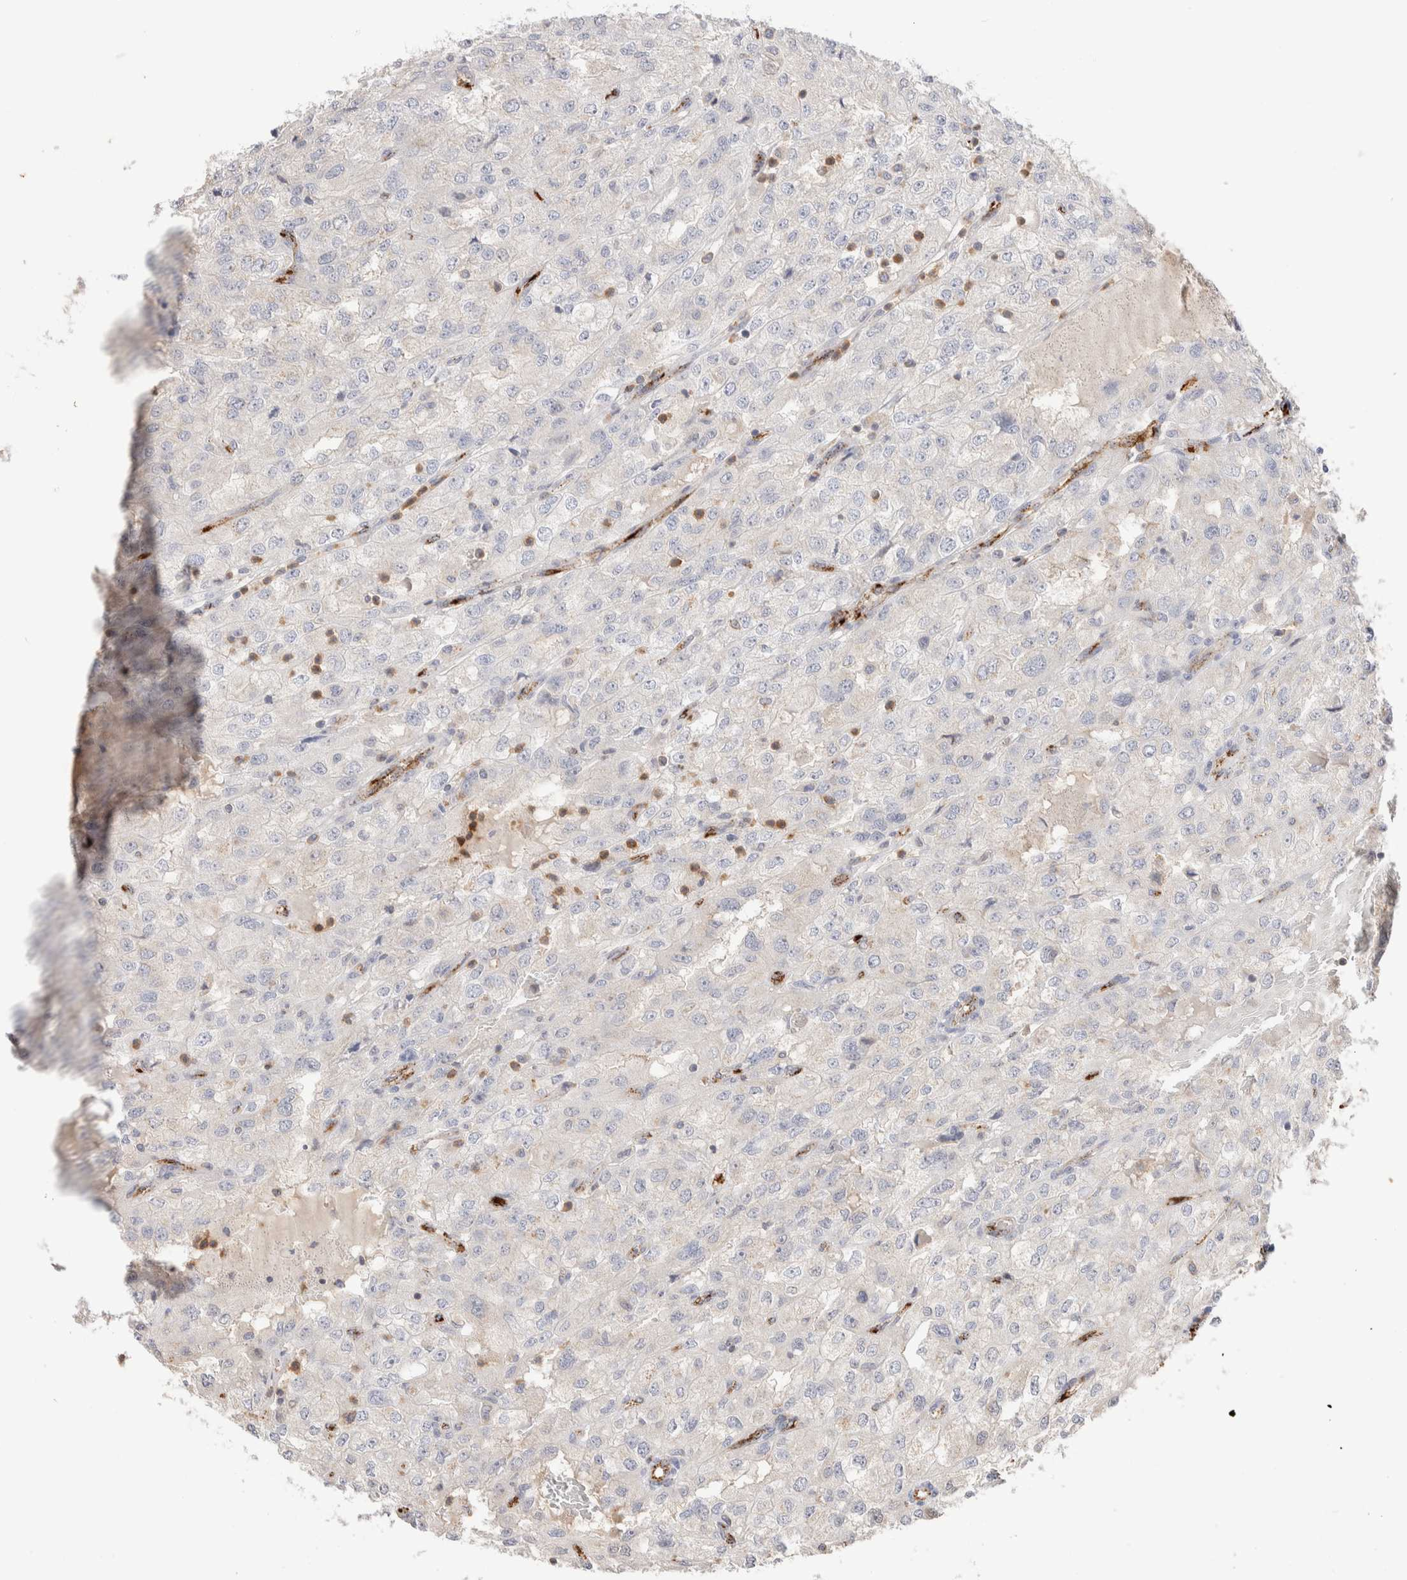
{"staining": {"intensity": "negative", "quantity": "none", "location": "none"}, "tissue": "renal cancer", "cell_type": "Tumor cells", "image_type": "cancer", "snomed": [{"axis": "morphology", "description": "Adenocarcinoma, NOS"}, {"axis": "topography", "description": "Kidney"}], "caption": "This is an IHC micrograph of renal cancer (adenocarcinoma). There is no positivity in tumor cells.", "gene": "NSMAF", "patient": {"sex": "female", "age": 54}}